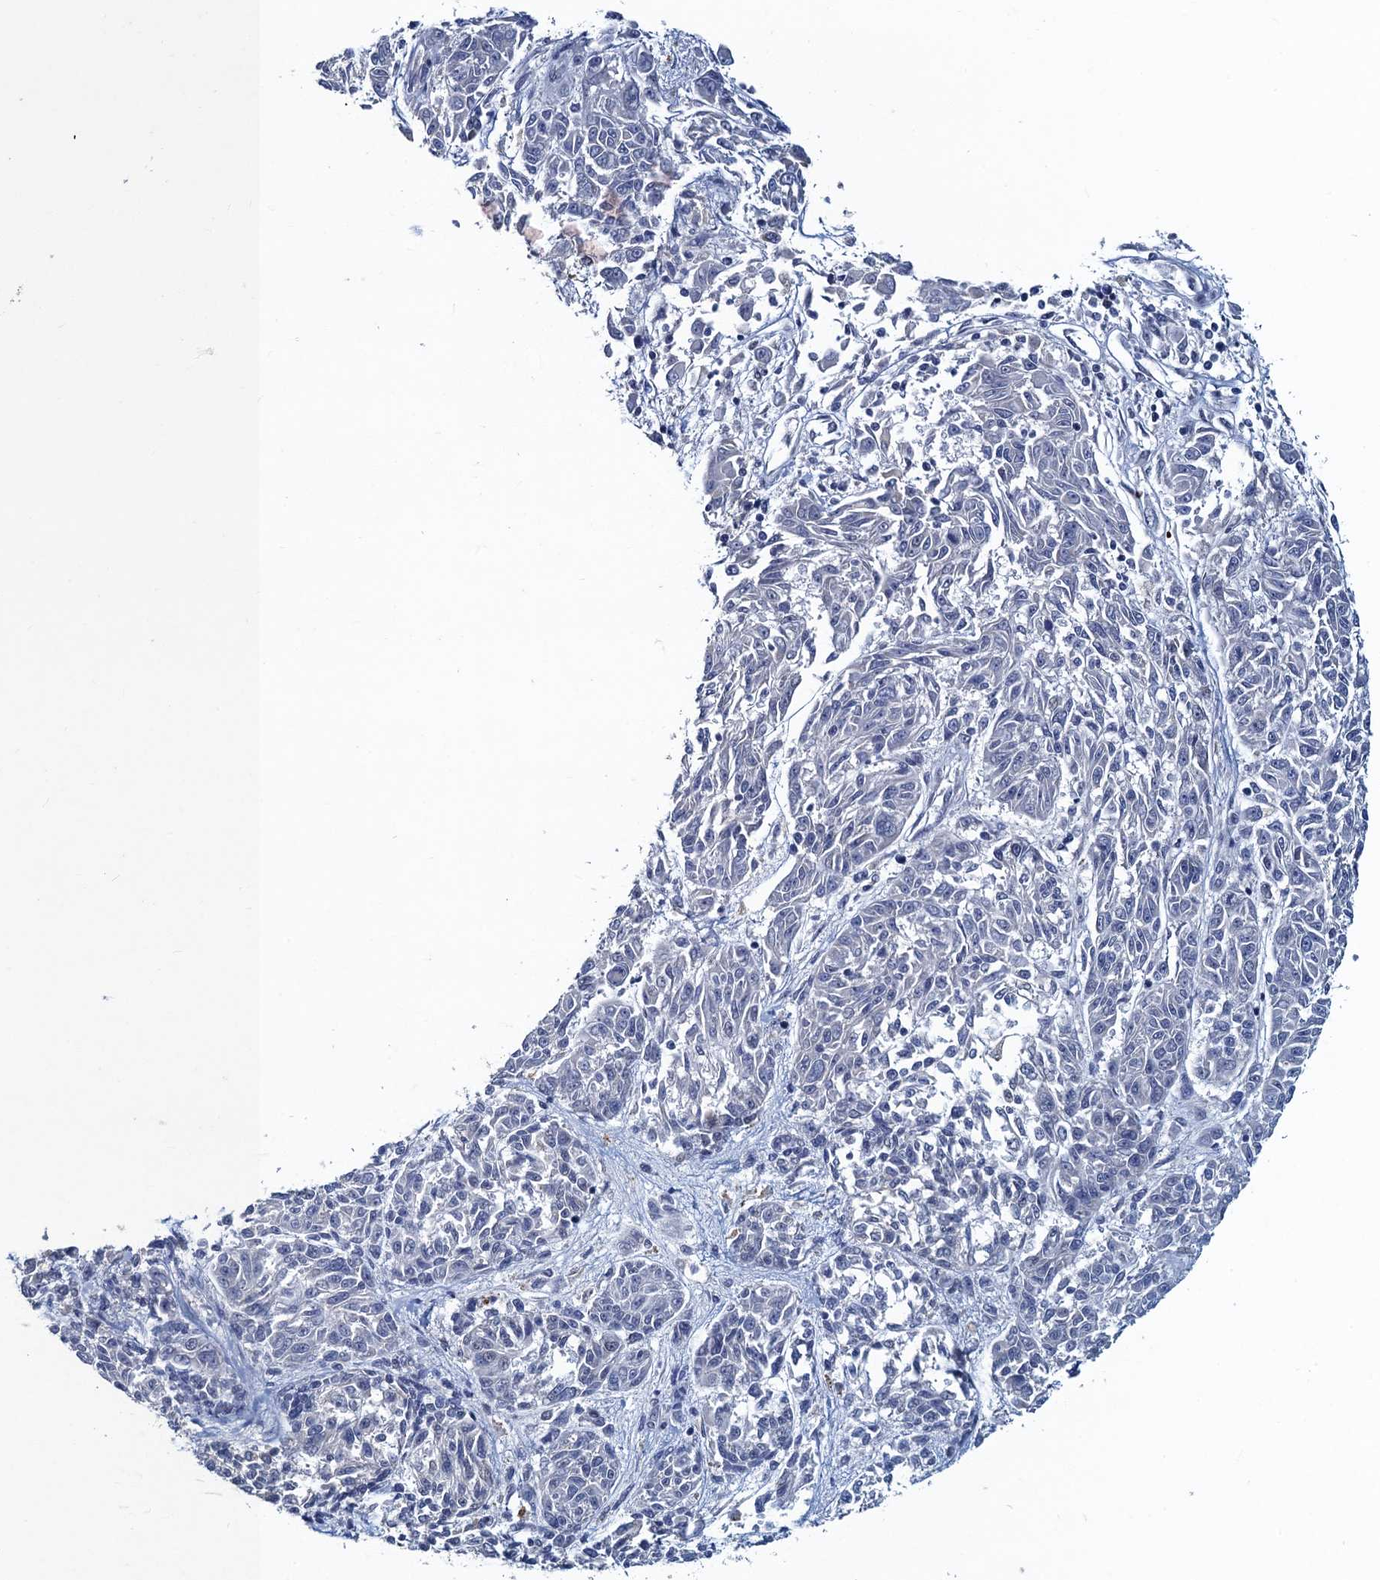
{"staining": {"intensity": "negative", "quantity": "none", "location": "none"}, "tissue": "melanoma", "cell_type": "Tumor cells", "image_type": "cancer", "snomed": [{"axis": "morphology", "description": "Malignant melanoma, NOS"}, {"axis": "topography", "description": "Skin"}], "caption": "Melanoma was stained to show a protein in brown. There is no significant expression in tumor cells.", "gene": "ATOSA", "patient": {"sex": "male", "age": 53}}